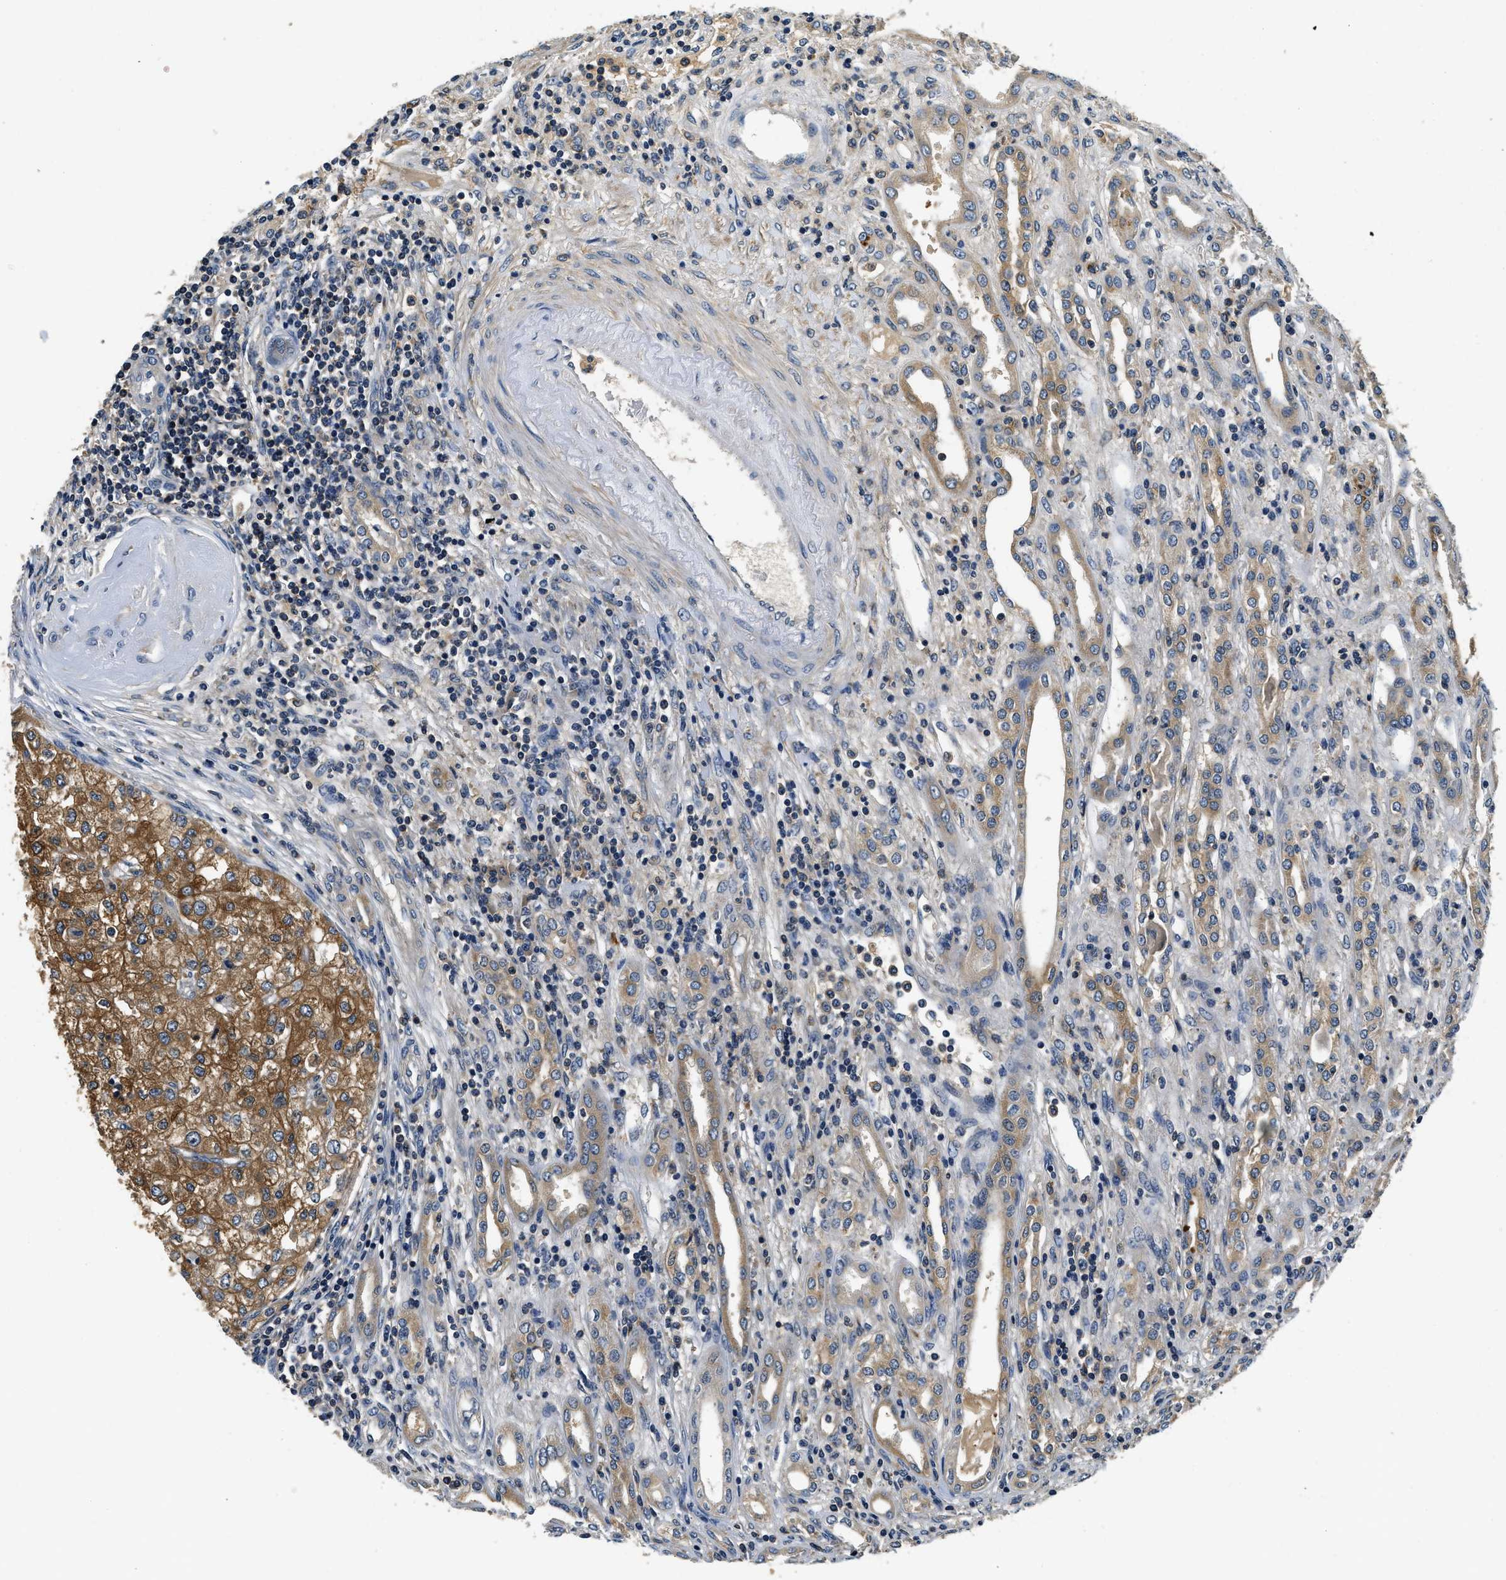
{"staining": {"intensity": "moderate", "quantity": ">75%", "location": "cytoplasmic/membranous"}, "tissue": "renal cancer", "cell_type": "Tumor cells", "image_type": "cancer", "snomed": [{"axis": "morphology", "description": "Adenocarcinoma, NOS"}, {"axis": "topography", "description": "Kidney"}], "caption": "Renal adenocarcinoma tissue shows moderate cytoplasmic/membranous staining in about >75% of tumor cells", "gene": "RESF1", "patient": {"sex": "female", "age": 54}}